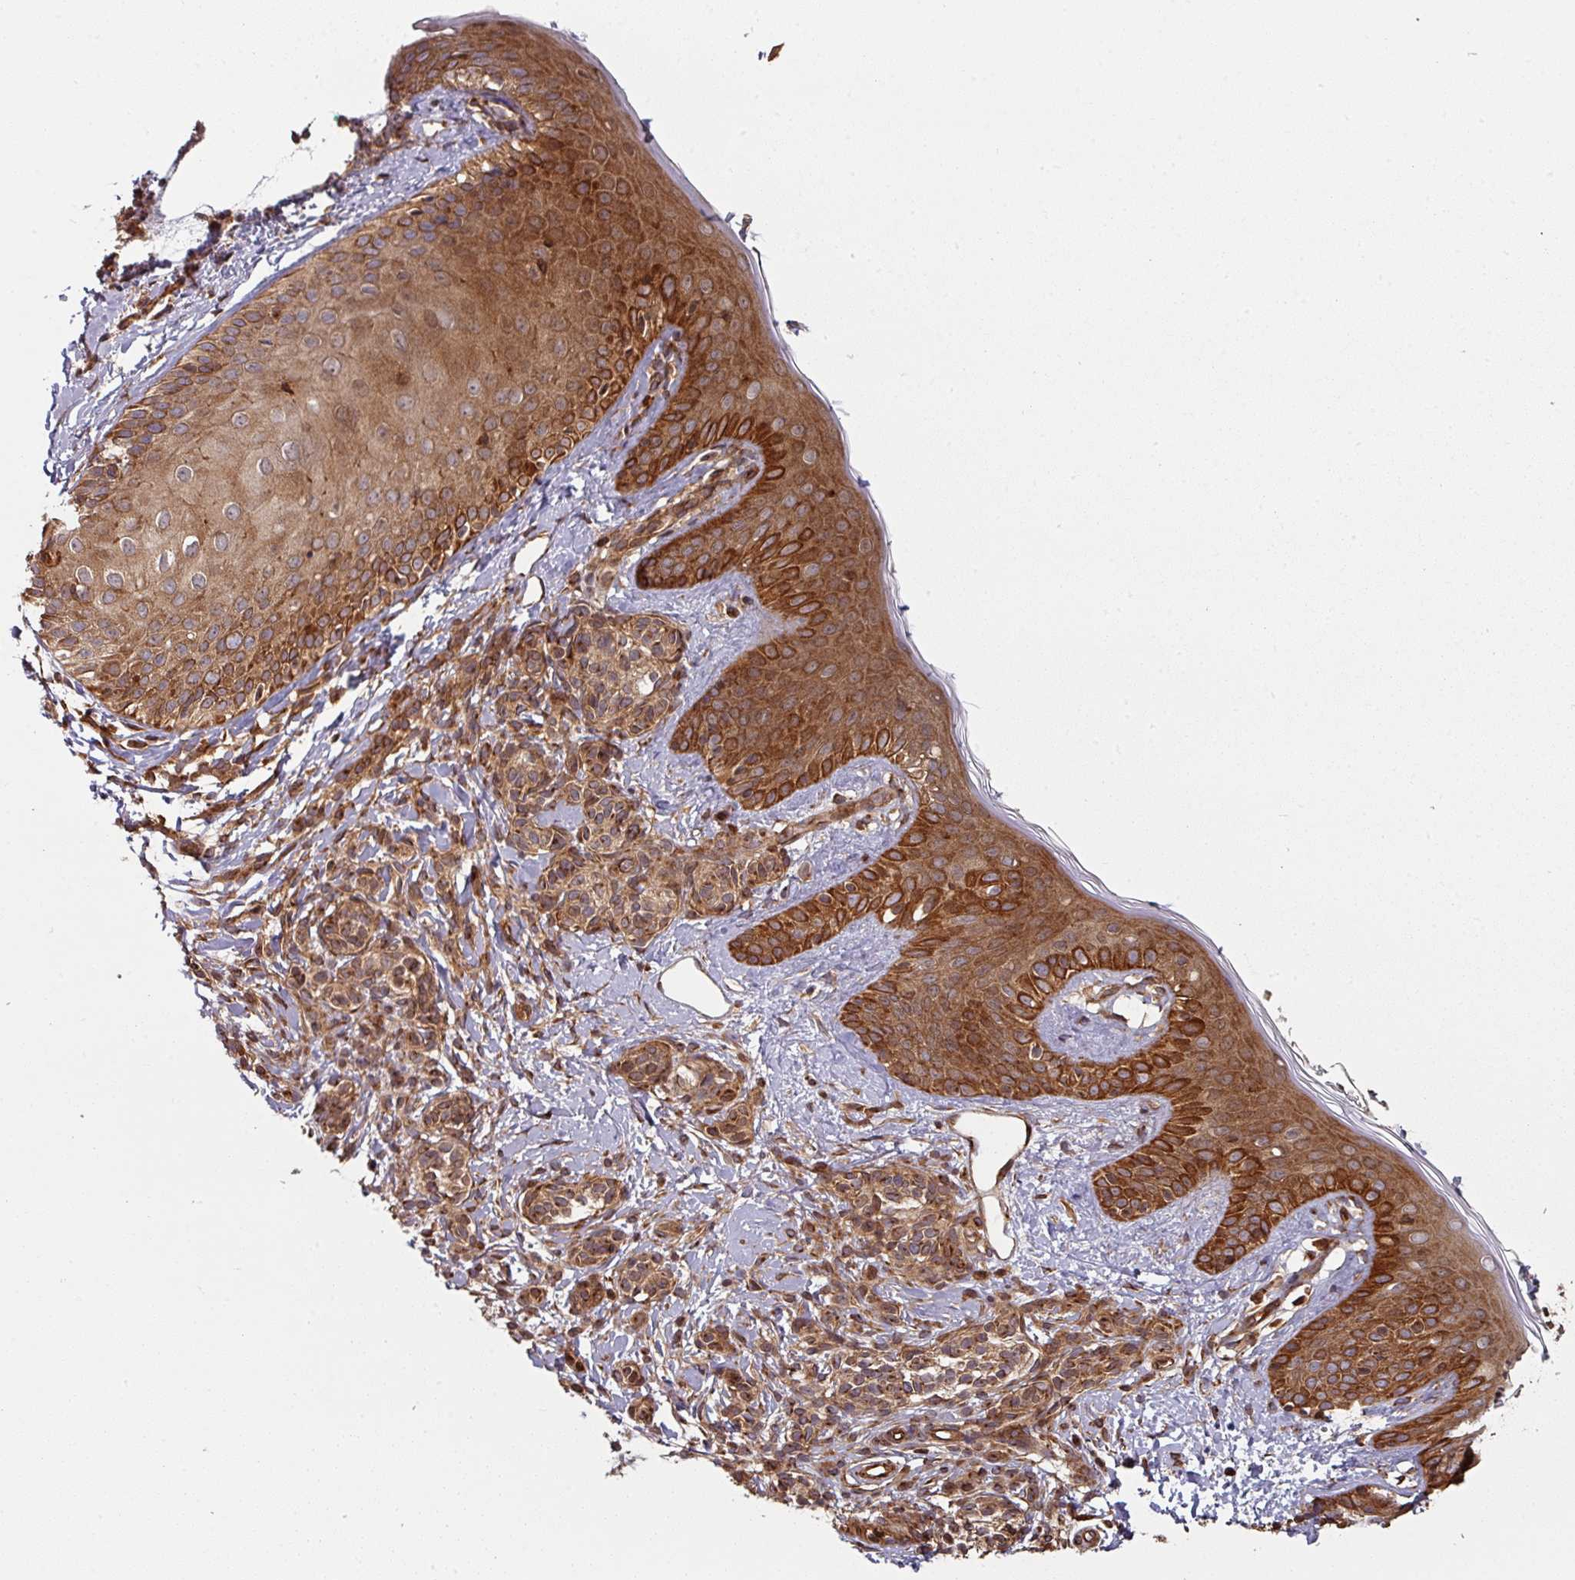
{"staining": {"intensity": "moderate", "quantity": ">75%", "location": "cytoplasmic/membranous"}, "tissue": "skin", "cell_type": "Fibroblasts", "image_type": "normal", "snomed": [{"axis": "morphology", "description": "Normal tissue, NOS"}, {"axis": "topography", "description": "Skin"}], "caption": "Immunohistochemistry (IHC) staining of normal skin, which demonstrates medium levels of moderate cytoplasmic/membranous staining in approximately >75% of fibroblasts indicating moderate cytoplasmic/membranous protein staining. The staining was performed using DAB (3,3'-diaminobenzidine) (brown) for protein detection and nuclei were counterstained in hematoxylin (blue).", "gene": "SIK1", "patient": {"sex": "male", "age": 16}}